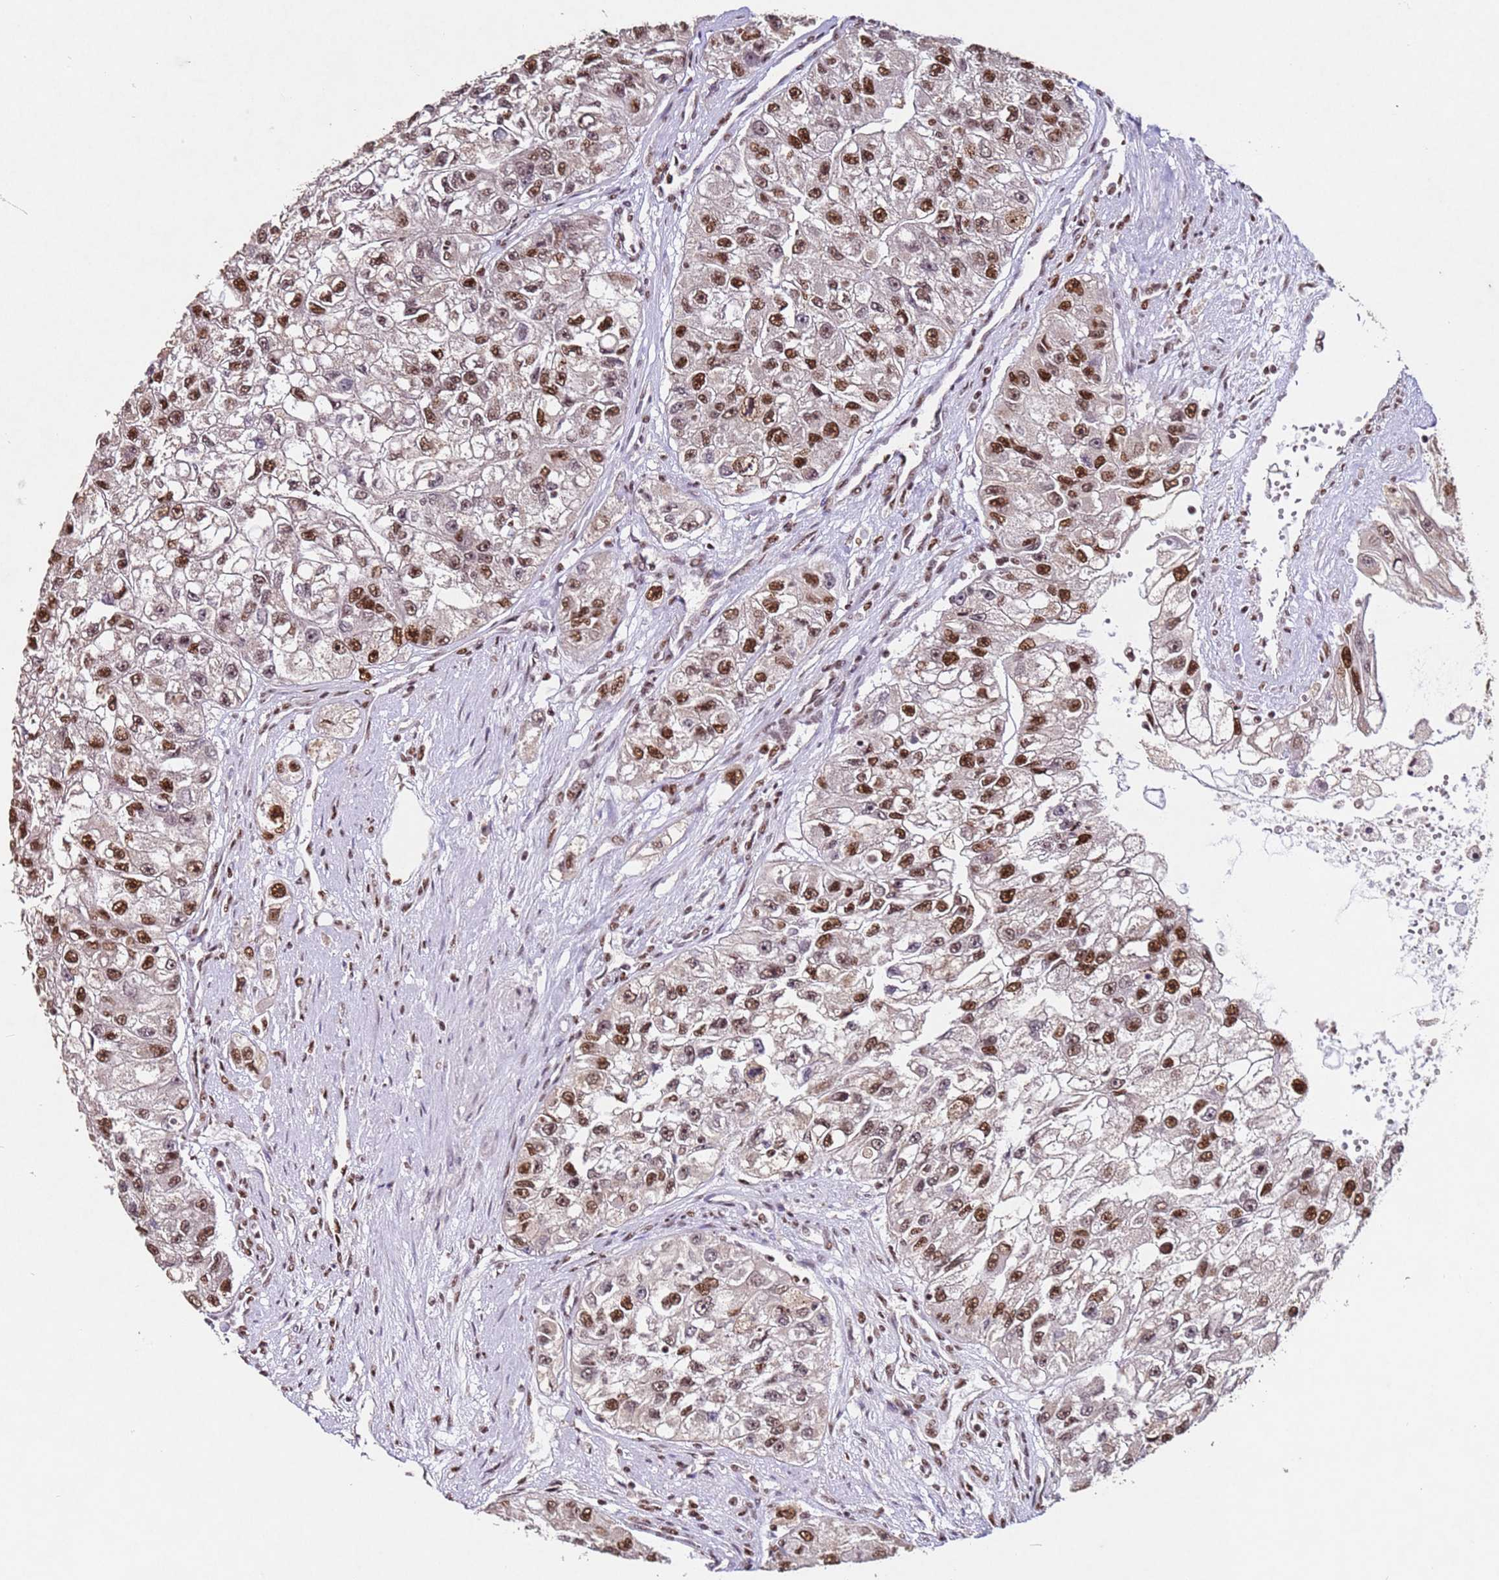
{"staining": {"intensity": "strong", "quantity": ">75%", "location": "nuclear"}, "tissue": "renal cancer", "cell_type": "Tumor cells", "image_type": "cancer", "snomed": [{"axis": "morphology", "description": "Adenocarcinoma, NOS"}, {"axis": "topography", "description": "Kidney"}], "caption": "Renal cancer stained with a protein marker shows strong staining in tumor cells.", "gene": "ESF1", "patient": {"sex": "male", "age": 63}}